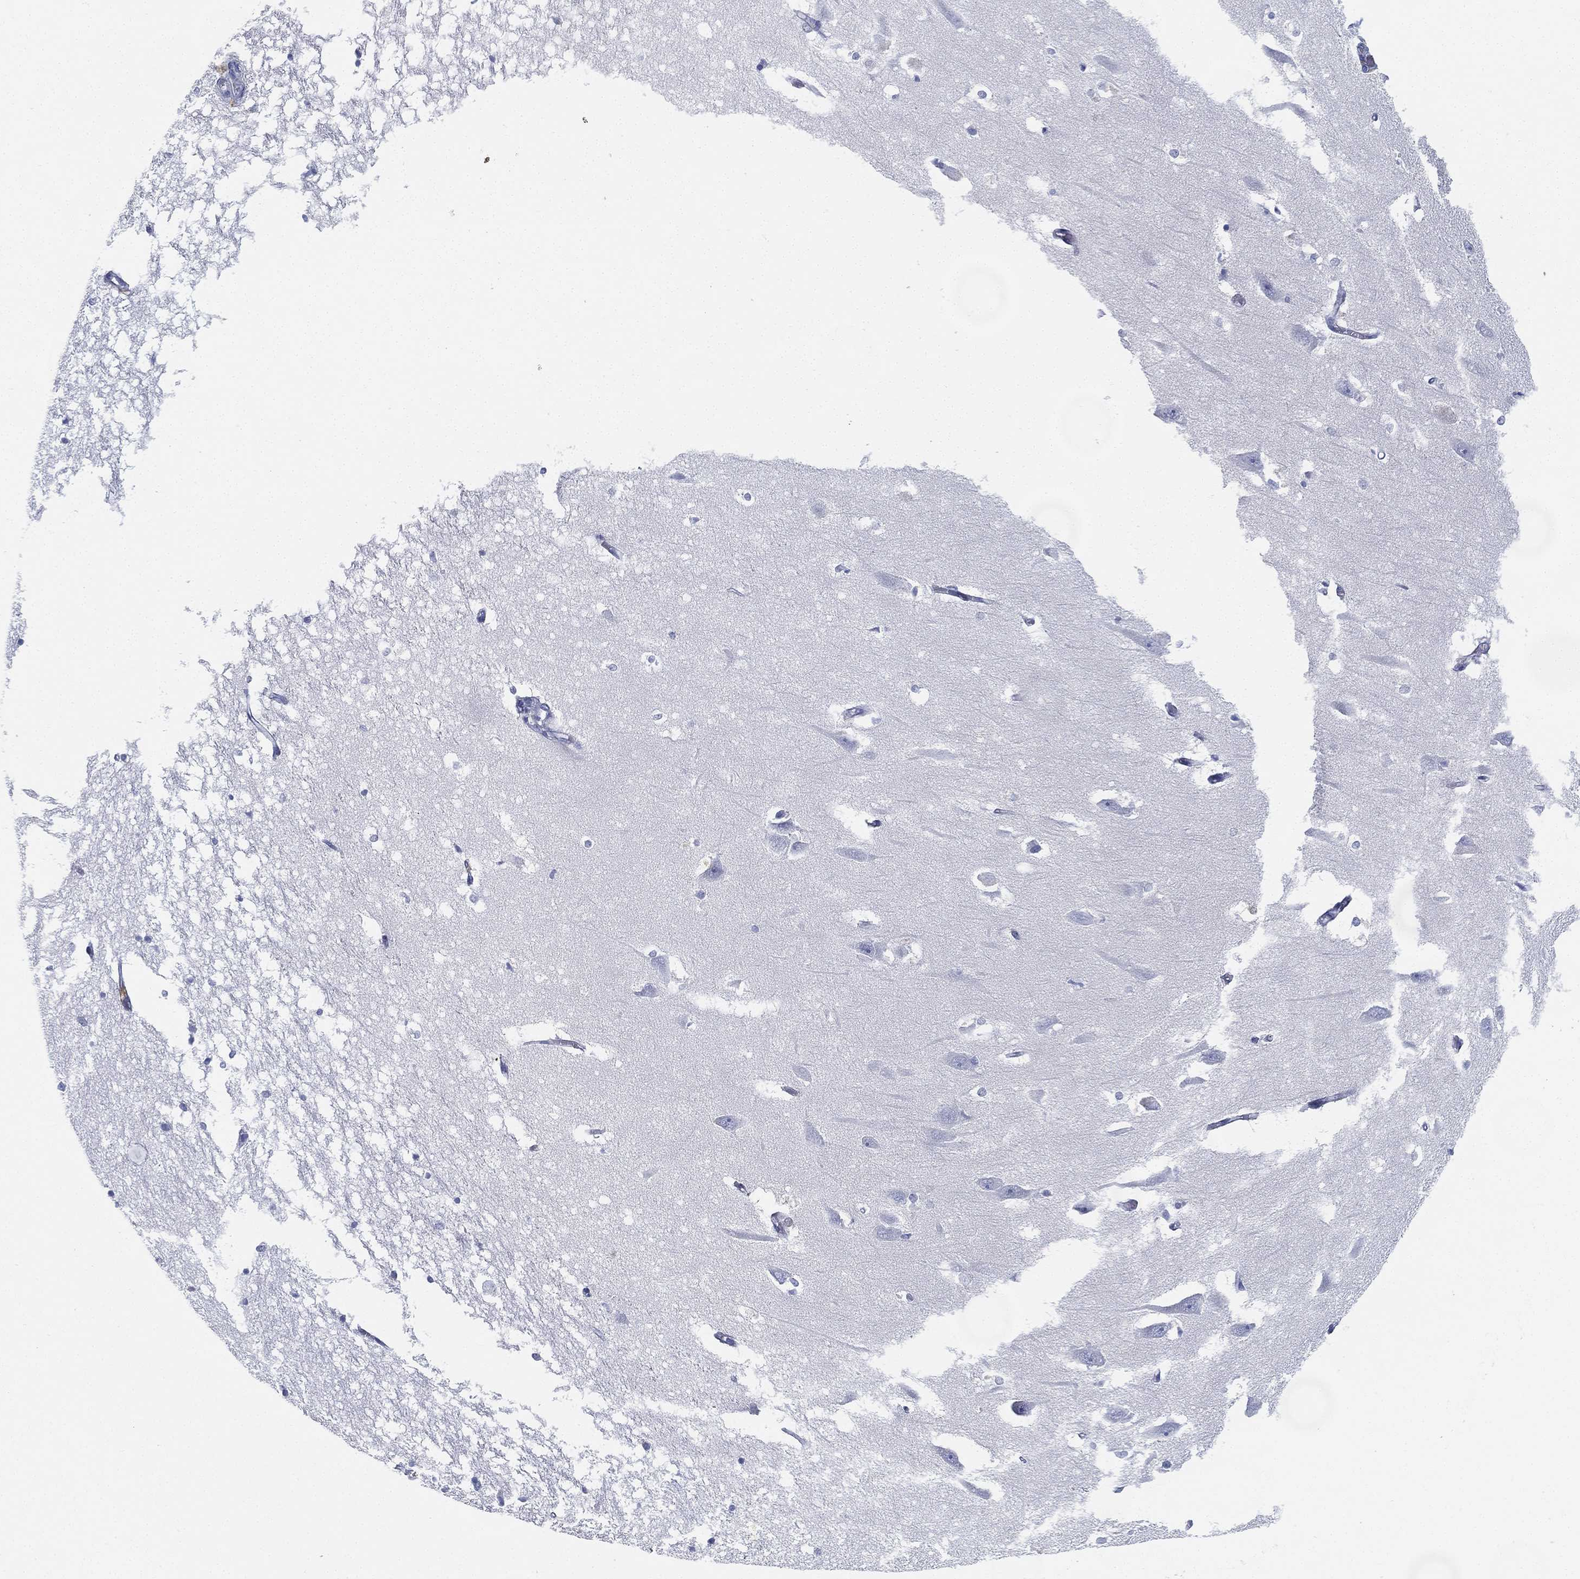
{"staining": {"intensity": "negative", "quantity": "none", "location": "none"}, "tissue": "hippocampus", "cell_type": "Glial cells", "image_type": "normal", "snomed": [{"axis": "morphology", "description": "Normal tissue, NOS"}, {"axis": "topography", "description": "Lateral ventricle wall"}, {"axis": "topography", "description": "Hippocampus"}], "caption": "IHC micrograph of benign hippocampus: hippocampus stained with DAB (3,3'-diaminobenzidine) shows no significant protein expression in glial cells.", "gene": "GPR61", "patient": {"sex": "female", "age": 63}}